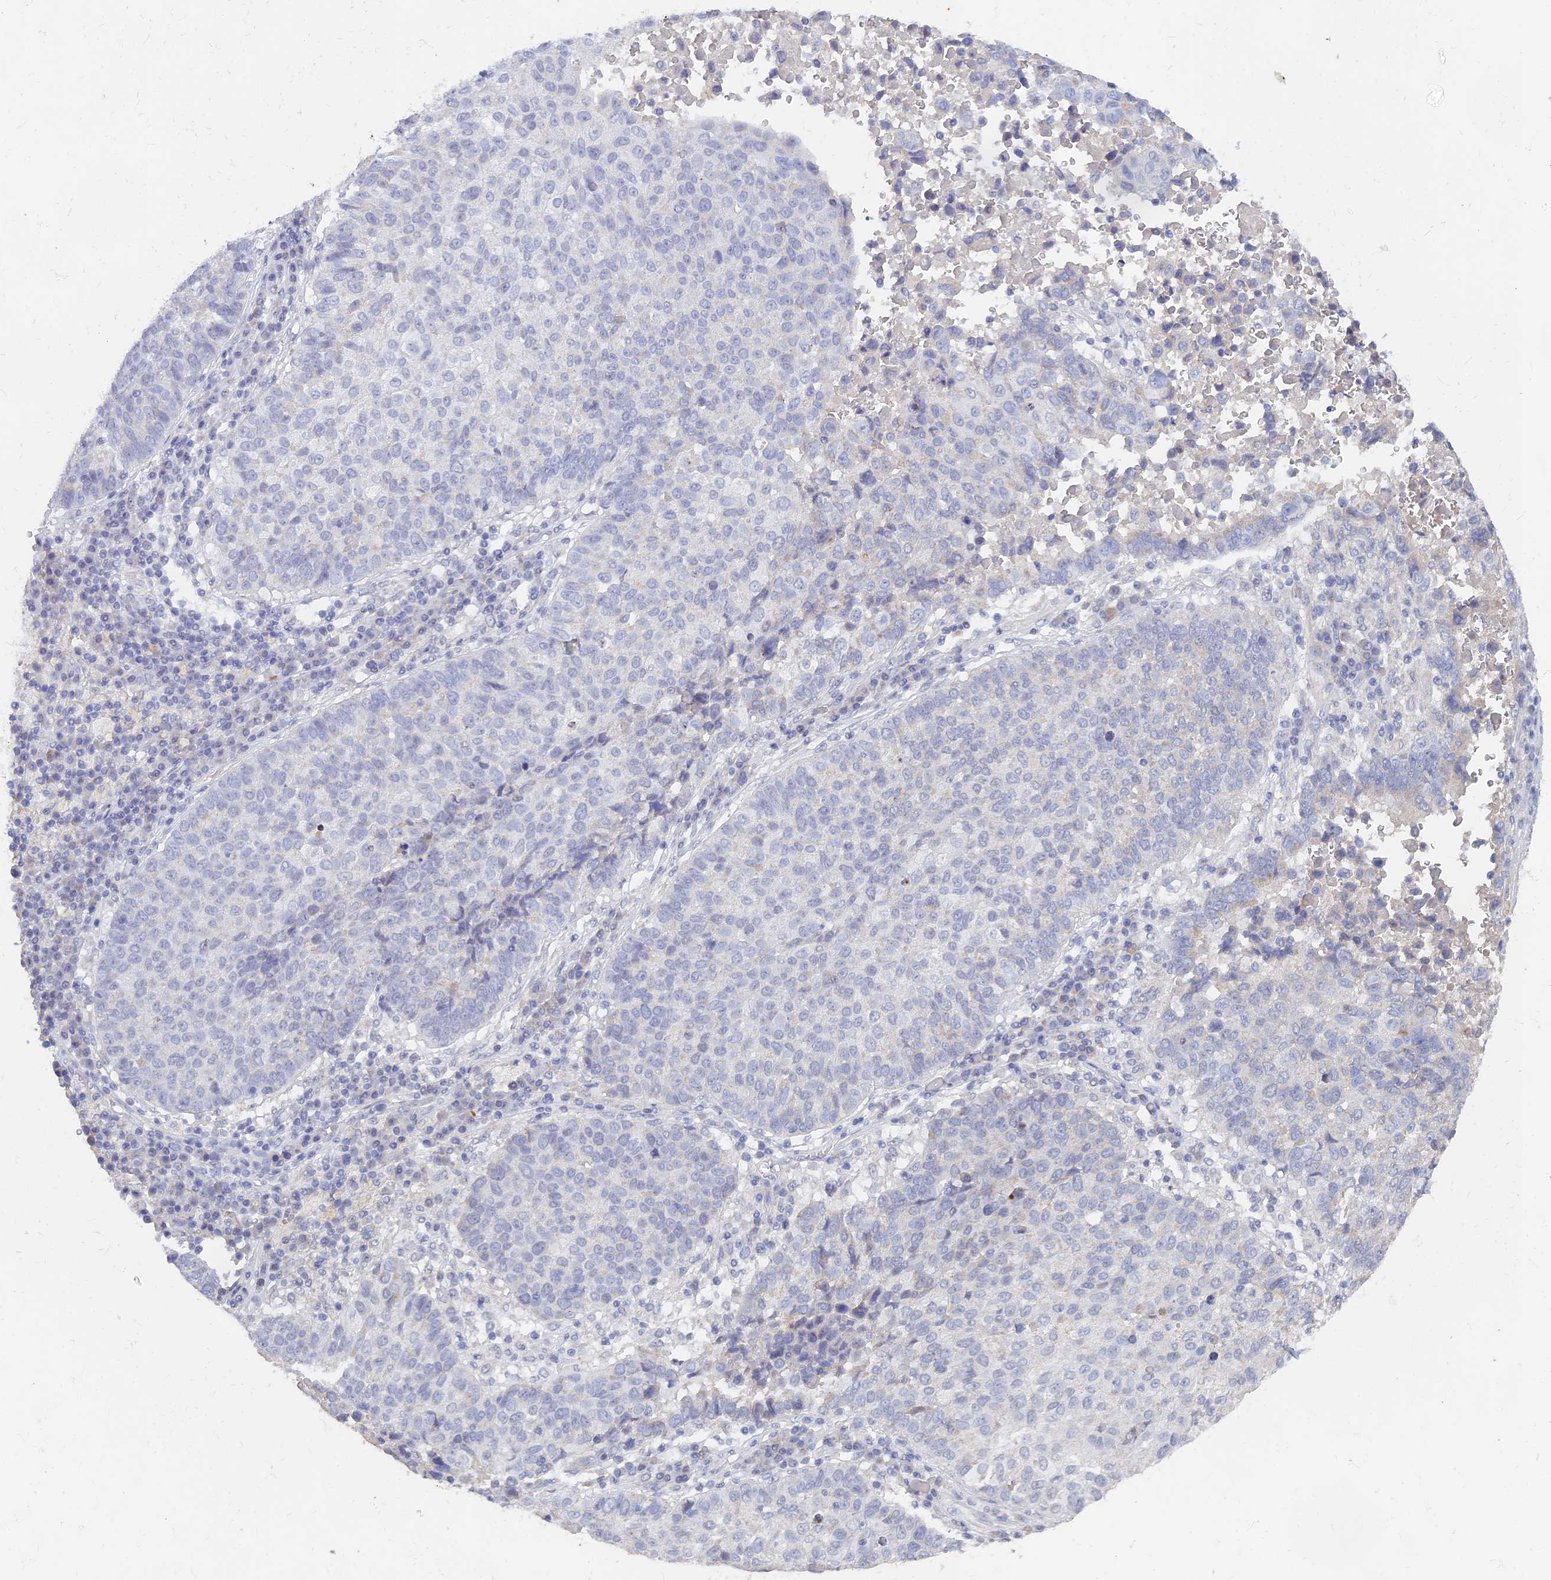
{"staining": {"intensity": "negative", "quantity": "none", "location": "none"}, "tissue": "lung cancer", "cell_type": "Tumor cells", "image_type": "cancer", "snomed": [{"axis": "morphology", "description": "Squamous cell carcinoma, NOS"}, {"axis": "topography", "description": "Lung"}], "caption": "This is an immunohistochemistry (IHC) histopathology image of human lung cancer (squamous cell carcinoma). There is no positivity in tumor cells.", "gene": "LRIF1", "patient": {"sex": "male", "age": 73}}